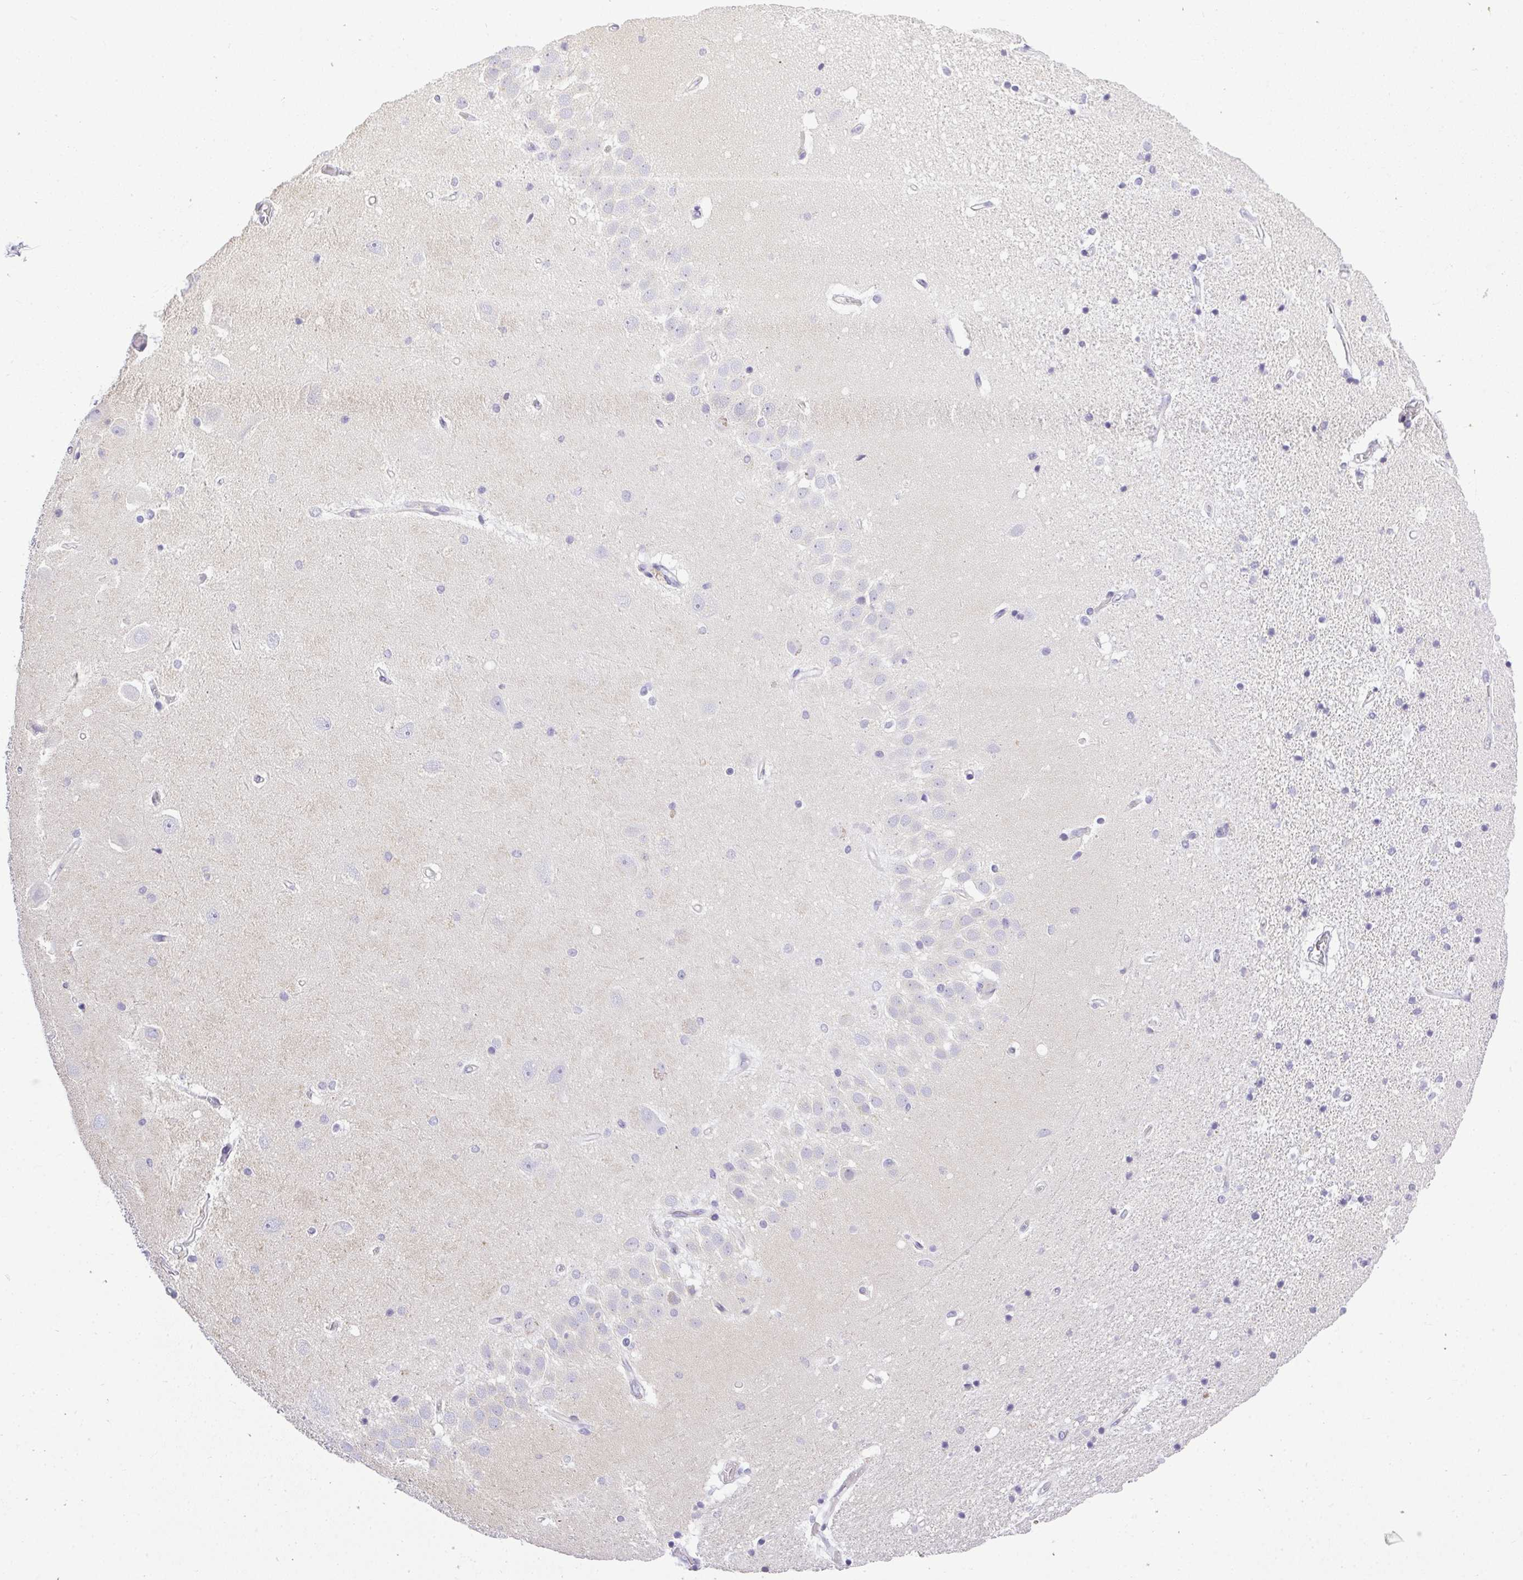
{"staining": {"intensity": "negative", "quantity": "none", "location": "none"}, "tissue": "hippocampus", "cell_type": "Glial cells", "image_type": "normal", "snomed": [{"axis": "morphology", "description": "Normal tissue, NOS"}, {"axis": "topography", "description": "Hippocampus"}], "caption": "Immunohistochemistry (IHC) histopathology image of benign hippocampus stained for a protein (brown), which displays no staining in glial cells.", "gene": "PLPPR3", "patient": {"sex": "male", "age": 63}}